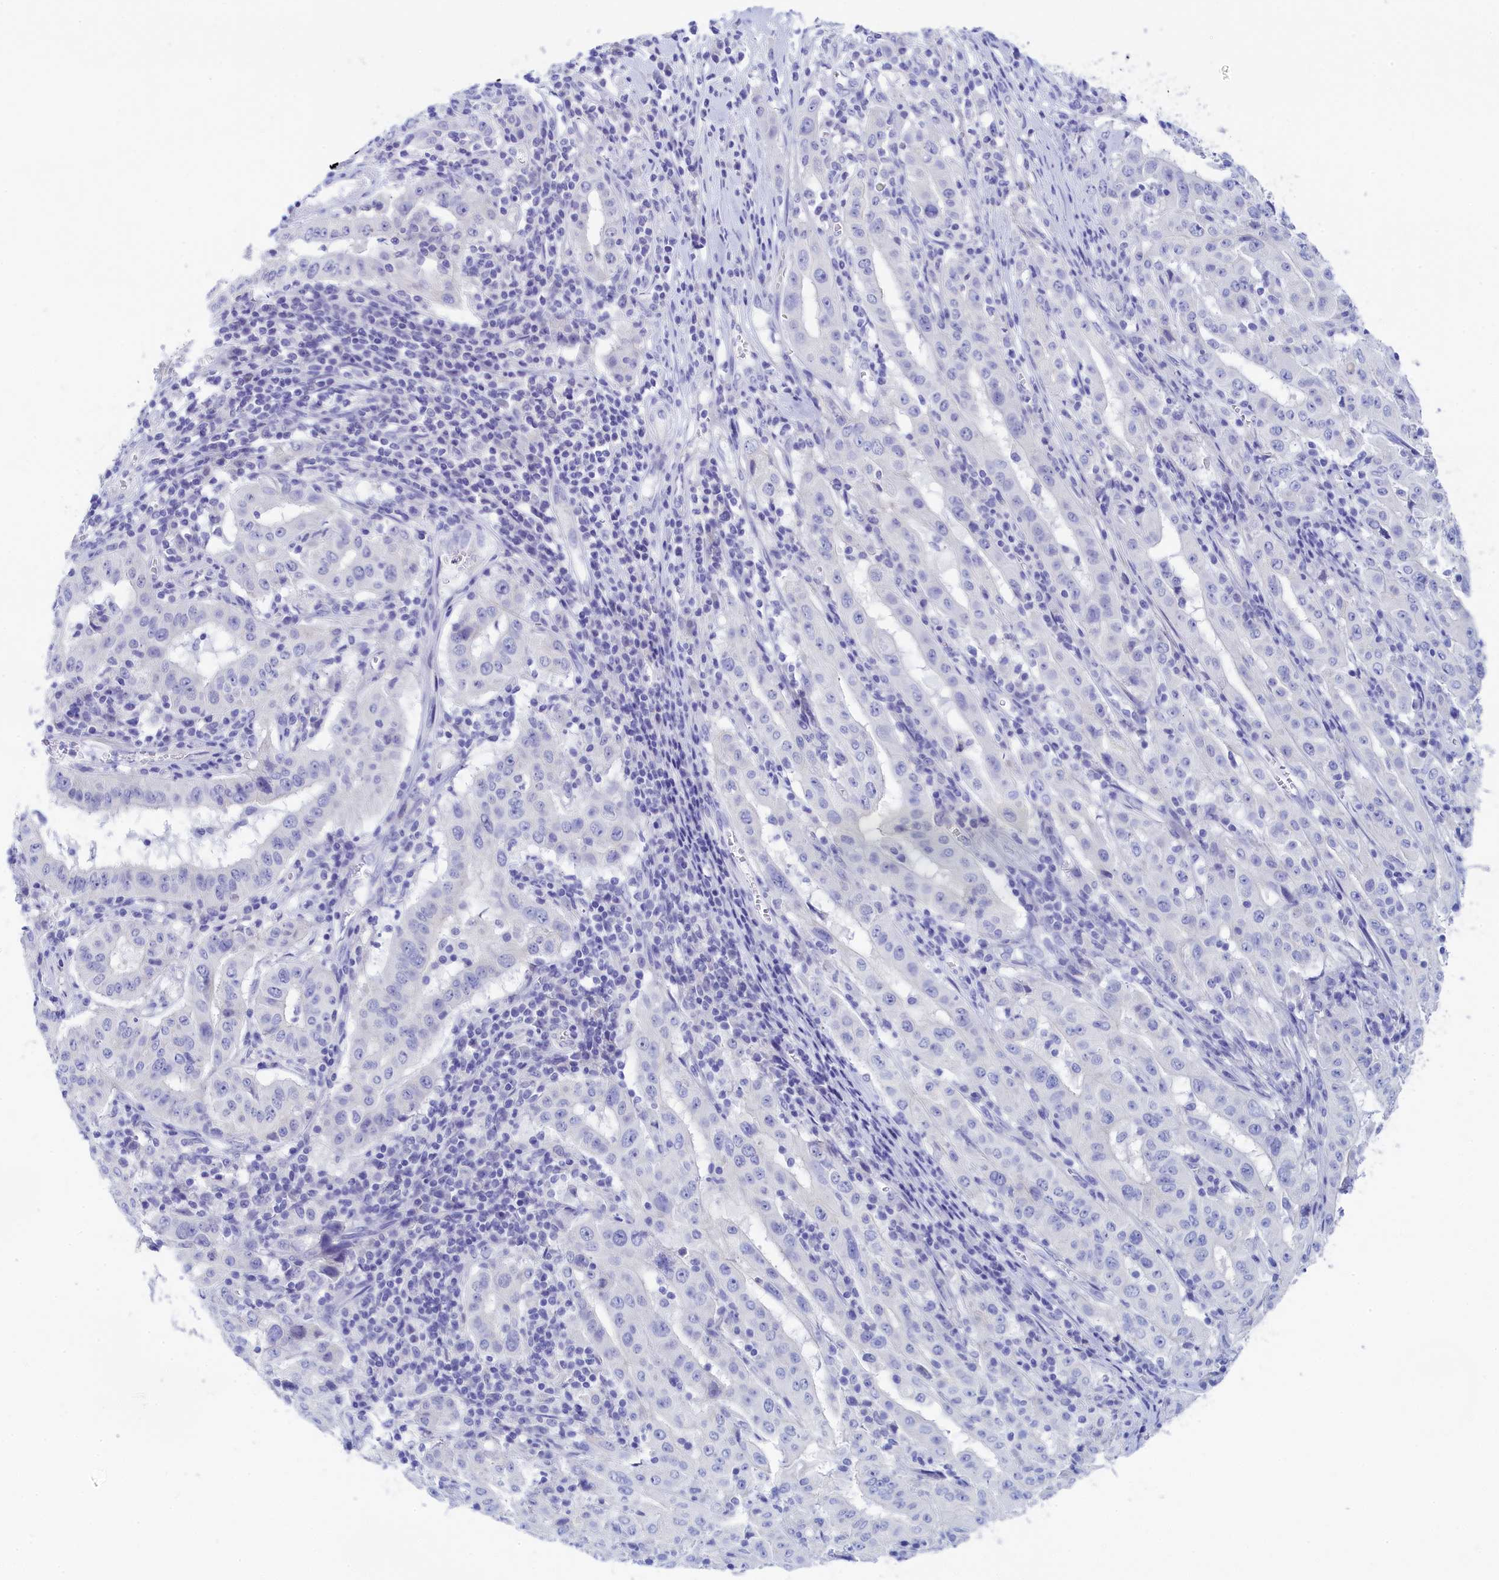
{"staining": {"intensity": "negative", "quantity": "none", "location": "none"}, "tissue": "pancreatic cancer", "cell_type": "Tumor cells", "image_type": "cancer", "snomed": [{"axis": "morphology", "description": "Adenocarcinoma, NOS"}, {"axis": "topography", "description": "Pancreas"}], "caption": "A high-resolution image shows IHC staining of adenocarcinoma (pancreatic), which reveals no significant positivity in tumor cells. The staining was performed using DAB (3,3'-diaminobenzidine) to visualize the protein expression in brown, while the nuclei were stained in blue with hematoxylin (Magnification: 20x).", "gene": "TRIM10", "patient": {"sex": "male", "age": 63}}